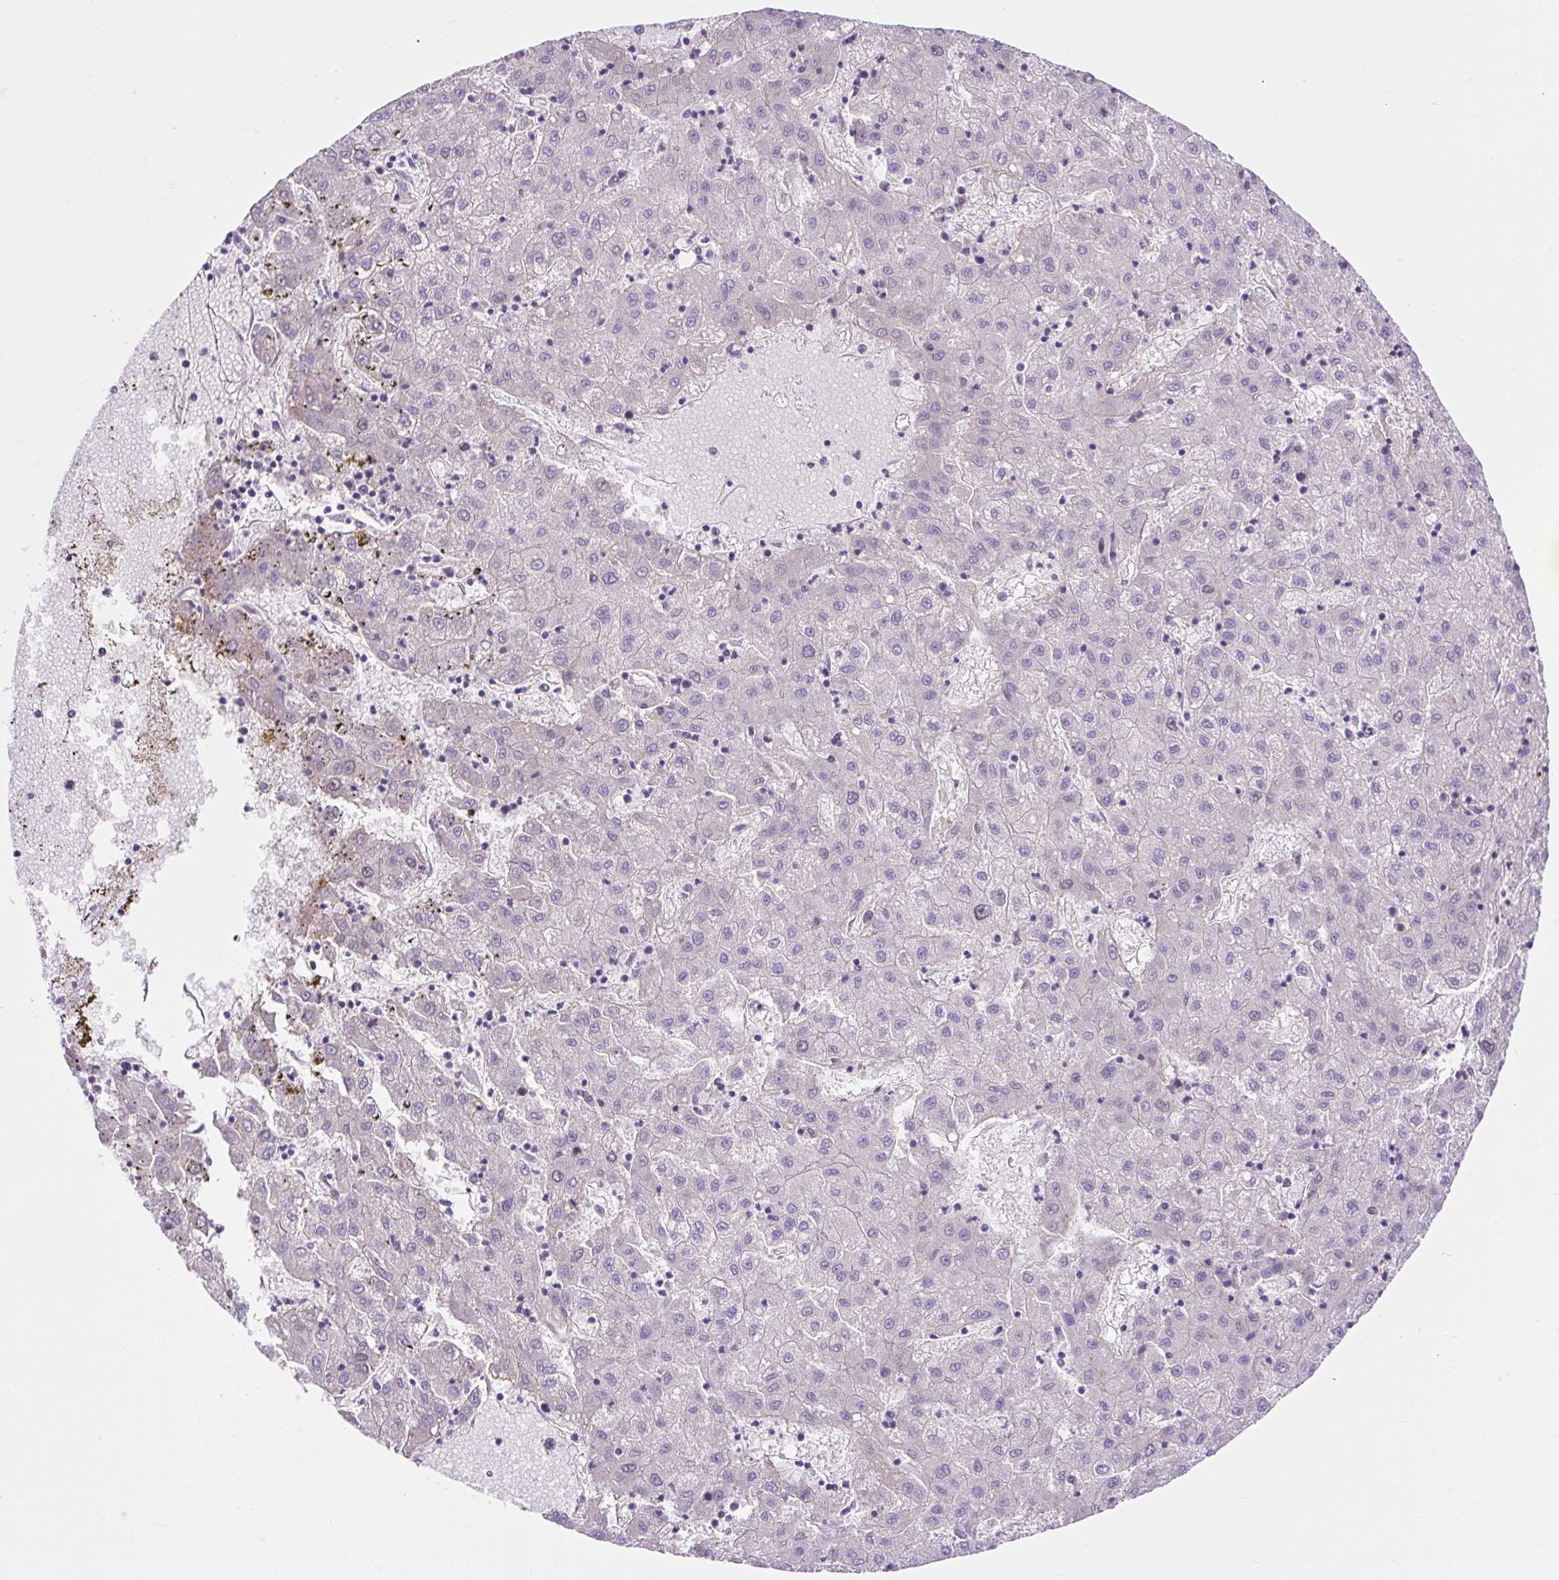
{"staining": {"intensity": "negative", "quantity": "none", "location": "none"}, "tissue": "liver cancer", "cell_type": "Tumor cells", "image_type": "cancer", "snomed": [{"axis": "morphology", "description": "Carcinoma, Hepatocellular, NOS"}, {"axis": "topography", "description": "Liver"}], "caption": "Tumor cells are negative for brown protein staining in liver hepatocellular carcinoma.", "gene": "HIP1R", "patient": {"sex": "male", "age": 72}}